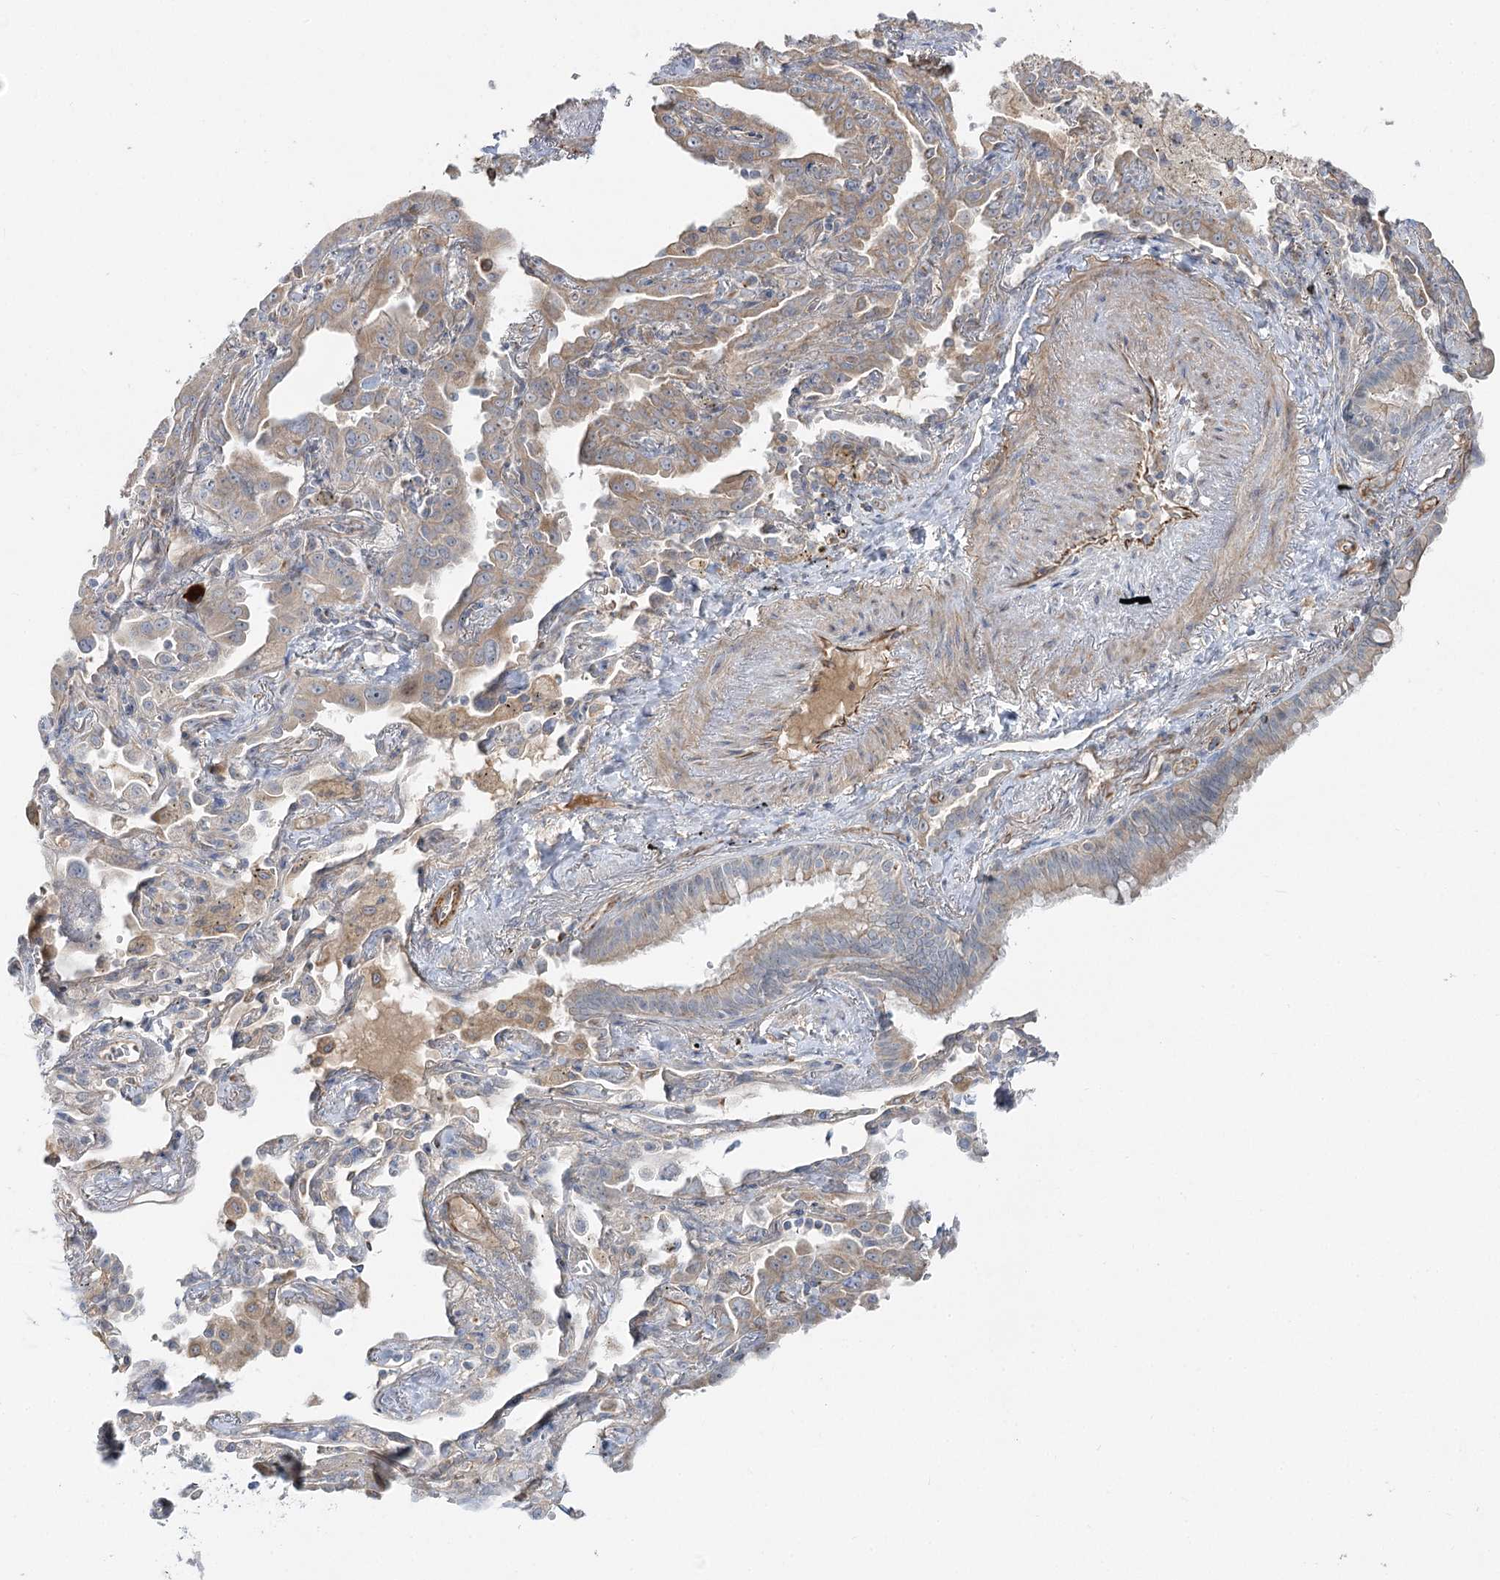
{"staining": {"intensity": "weak", "quantity": "<25%", "location": "cytoplasmic/membranous"}, "tissue": "lung cancer", "cell_type": "Tumor cells", "image_type": "cancer", "snomed": [{"axis": "morphology", "description": "Adenocarcinoma, NOS"}, {"axis": "topography", "description": "Lung"}], "caption": "High power microscopy histopathology image of an immunohistochemistry (IHC) image of lung cancer, revealing no significant staining in tumor cells.", "gene": "KIAA0825", "patient": {"sex": "male", "age": 67}}